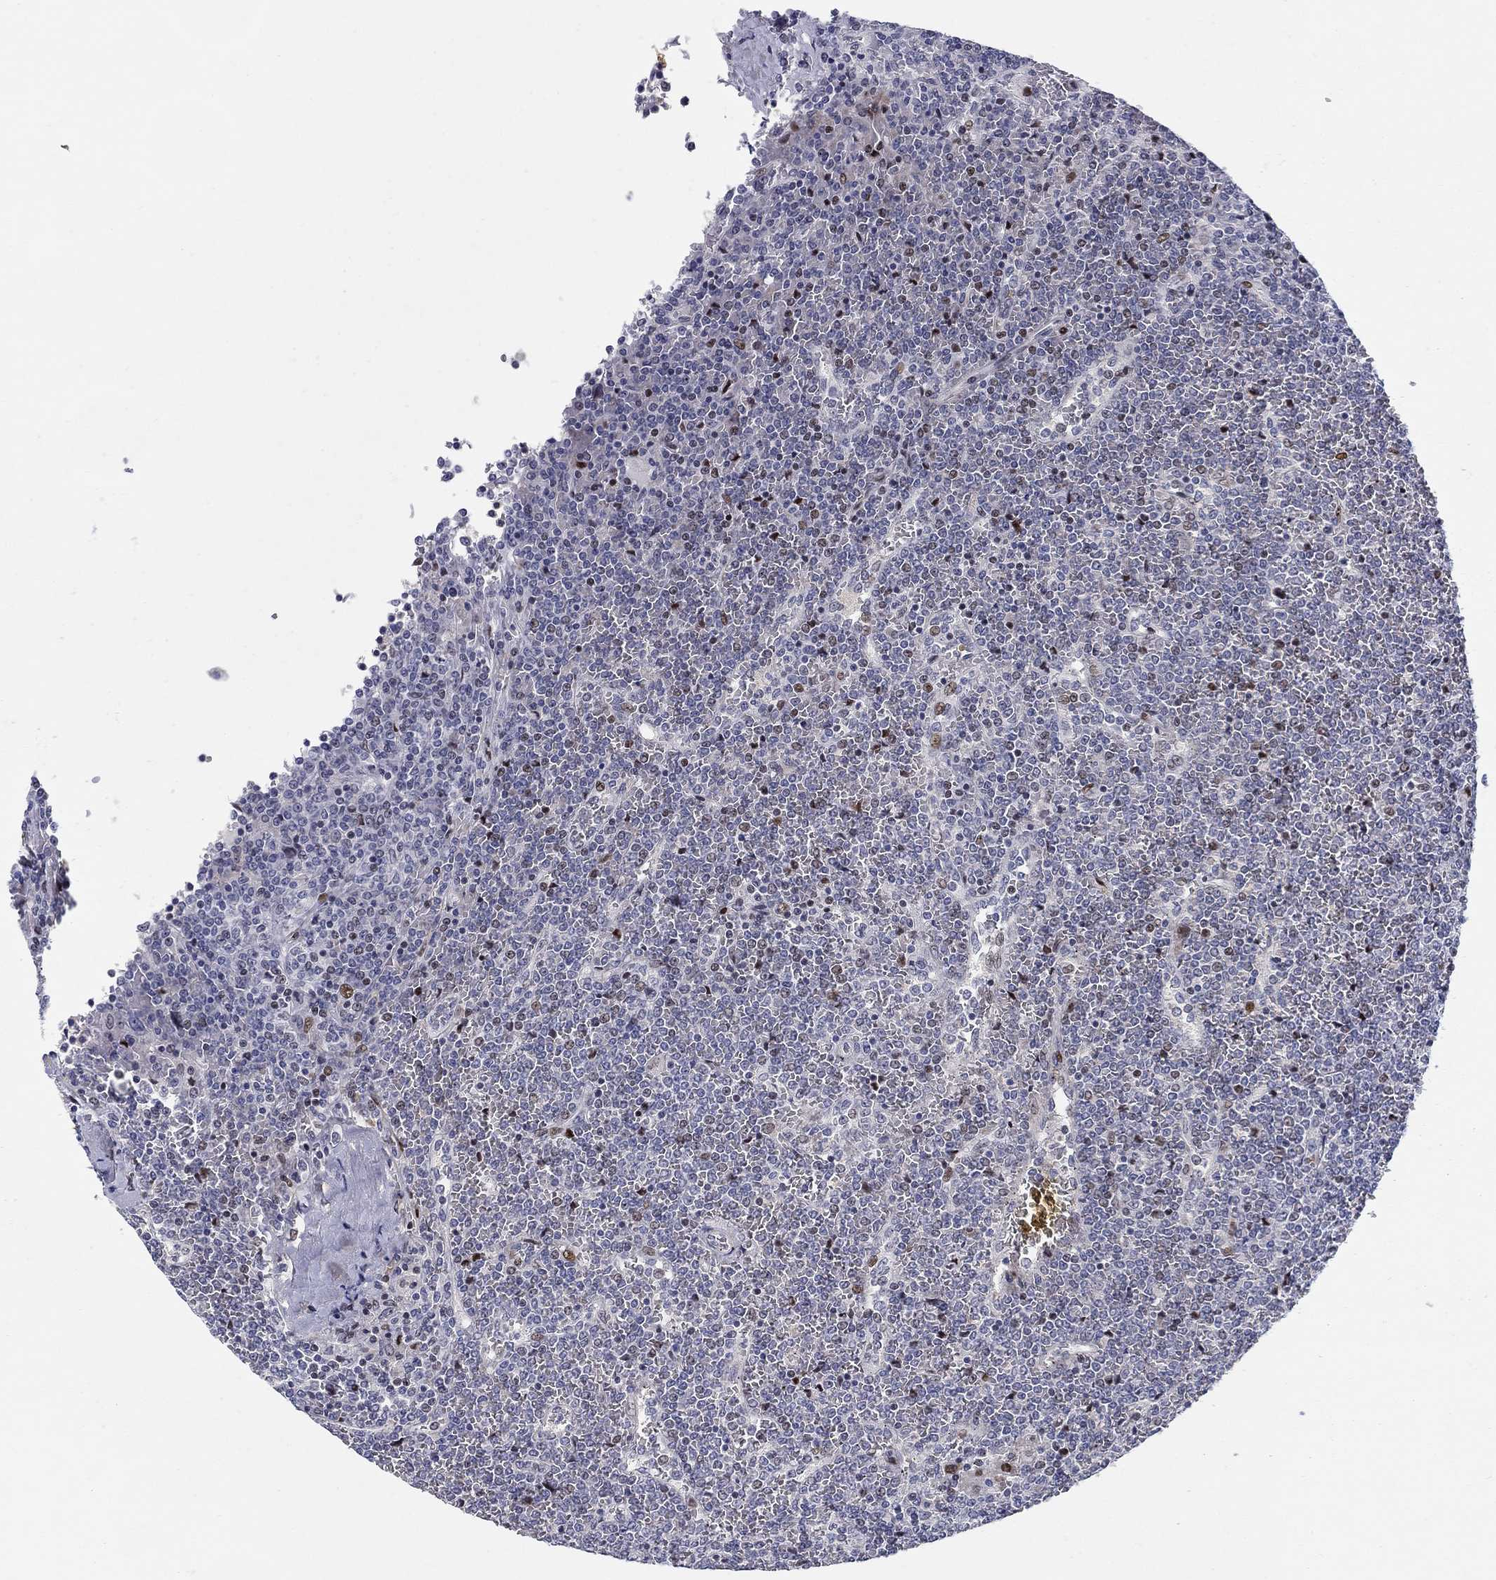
{"staining": {"intensity": "moderate", "quantity": "<25%", "location": "nuclear"}, "tissue": "lymphoma", "cell_type": "Tumor cells", "image_type": "cancer", "snomed": [{"axis": "morphology", "description": "Malignant lymphoma, non-Hodgkin's type, Low grade"}, {"axis": "topography", "description": "Spleen"}], "caption": "DAB immunohistochemical staining of human lymphoma demonstrates moderate nuclear protein expression in approximately <25% of tumor cells. Immunohistochemistry stains the protein in brown and the nuclei are stained blue.", "gene": "RAPGEF5", "patient": {"sex": "female", "age": 19}}